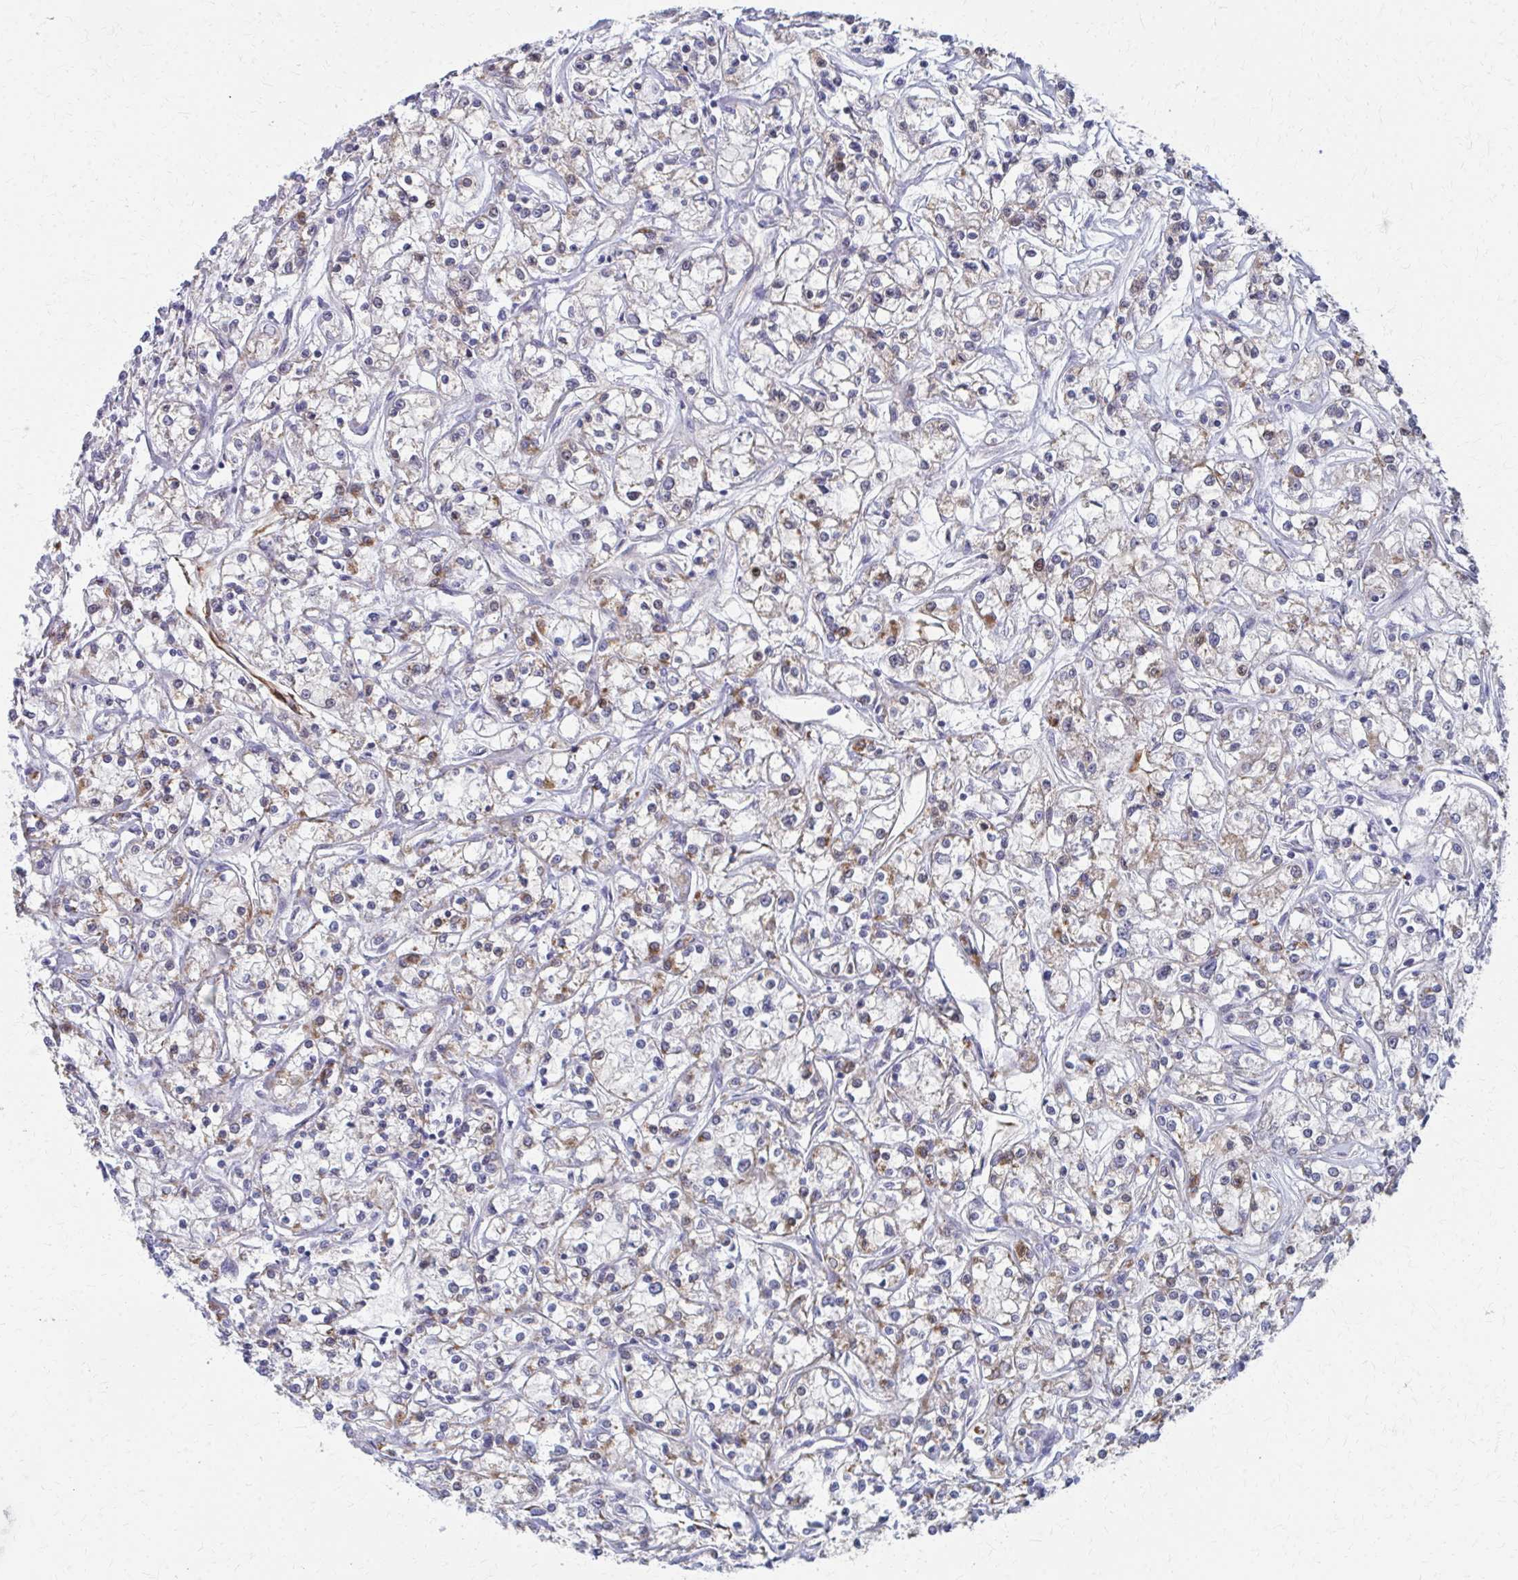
{"staining": {"intensity": "moderate", "quantity": "<25%", "location": "cytoplasmic/membranous"}, "tissue": "renal cancer", "cell_type": "Tumor cells", "image_type": "cancer", "snomed": [{"axis": "morphology", "description": "Adenocarcinoma, NOS"}, {"axis": "topography", "description": "Kidney"}], "caption": "DAB immunohistochemical staining of human renal adenocarcinoma displays moderate cytoplasmic/membranous protein expression in about <25% of tumor cells.", "gene": "FAHD1", "patient": {"sex": "female", "age": 59}}